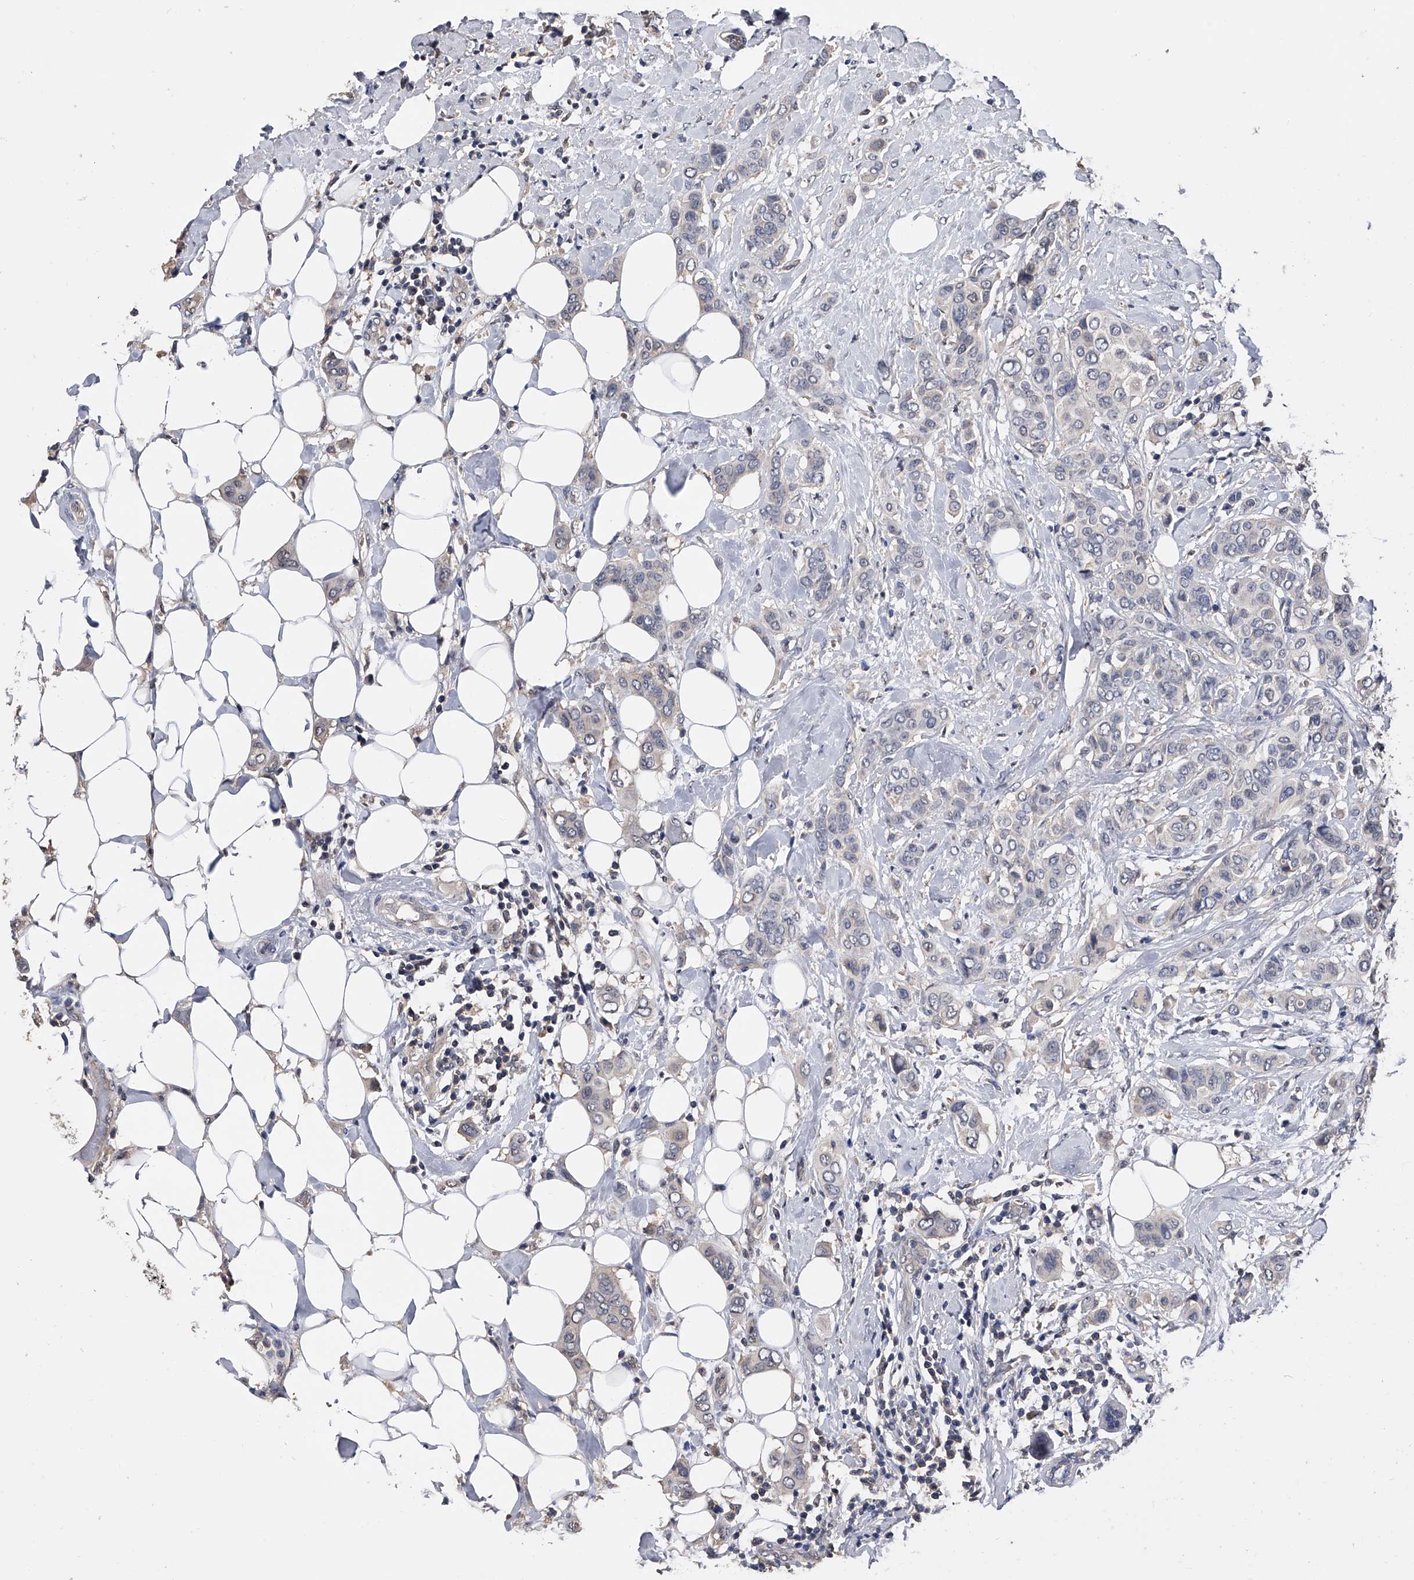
{"staining": {"intensity": "negative", "quantity": "none", "location": "none"}, "tissue": "breast cancer", "cell_type": "Tumor cells", "image_type": "cancer", "snomed": [{"axis": "morphology", "description": "Lobular carcinoma"}, {"axis": "topography", "description": "Breast"}], "caption": "IHC of breast lobular carcinoma exhibits no positivity in tumor cells. (Brightfield microscopy of DAB (3,3'-diaminobenzidine) immunohistochemistry at high magnification).", "gene": "EFCAB7", "patient": {"sex": "female", "age": 51}}